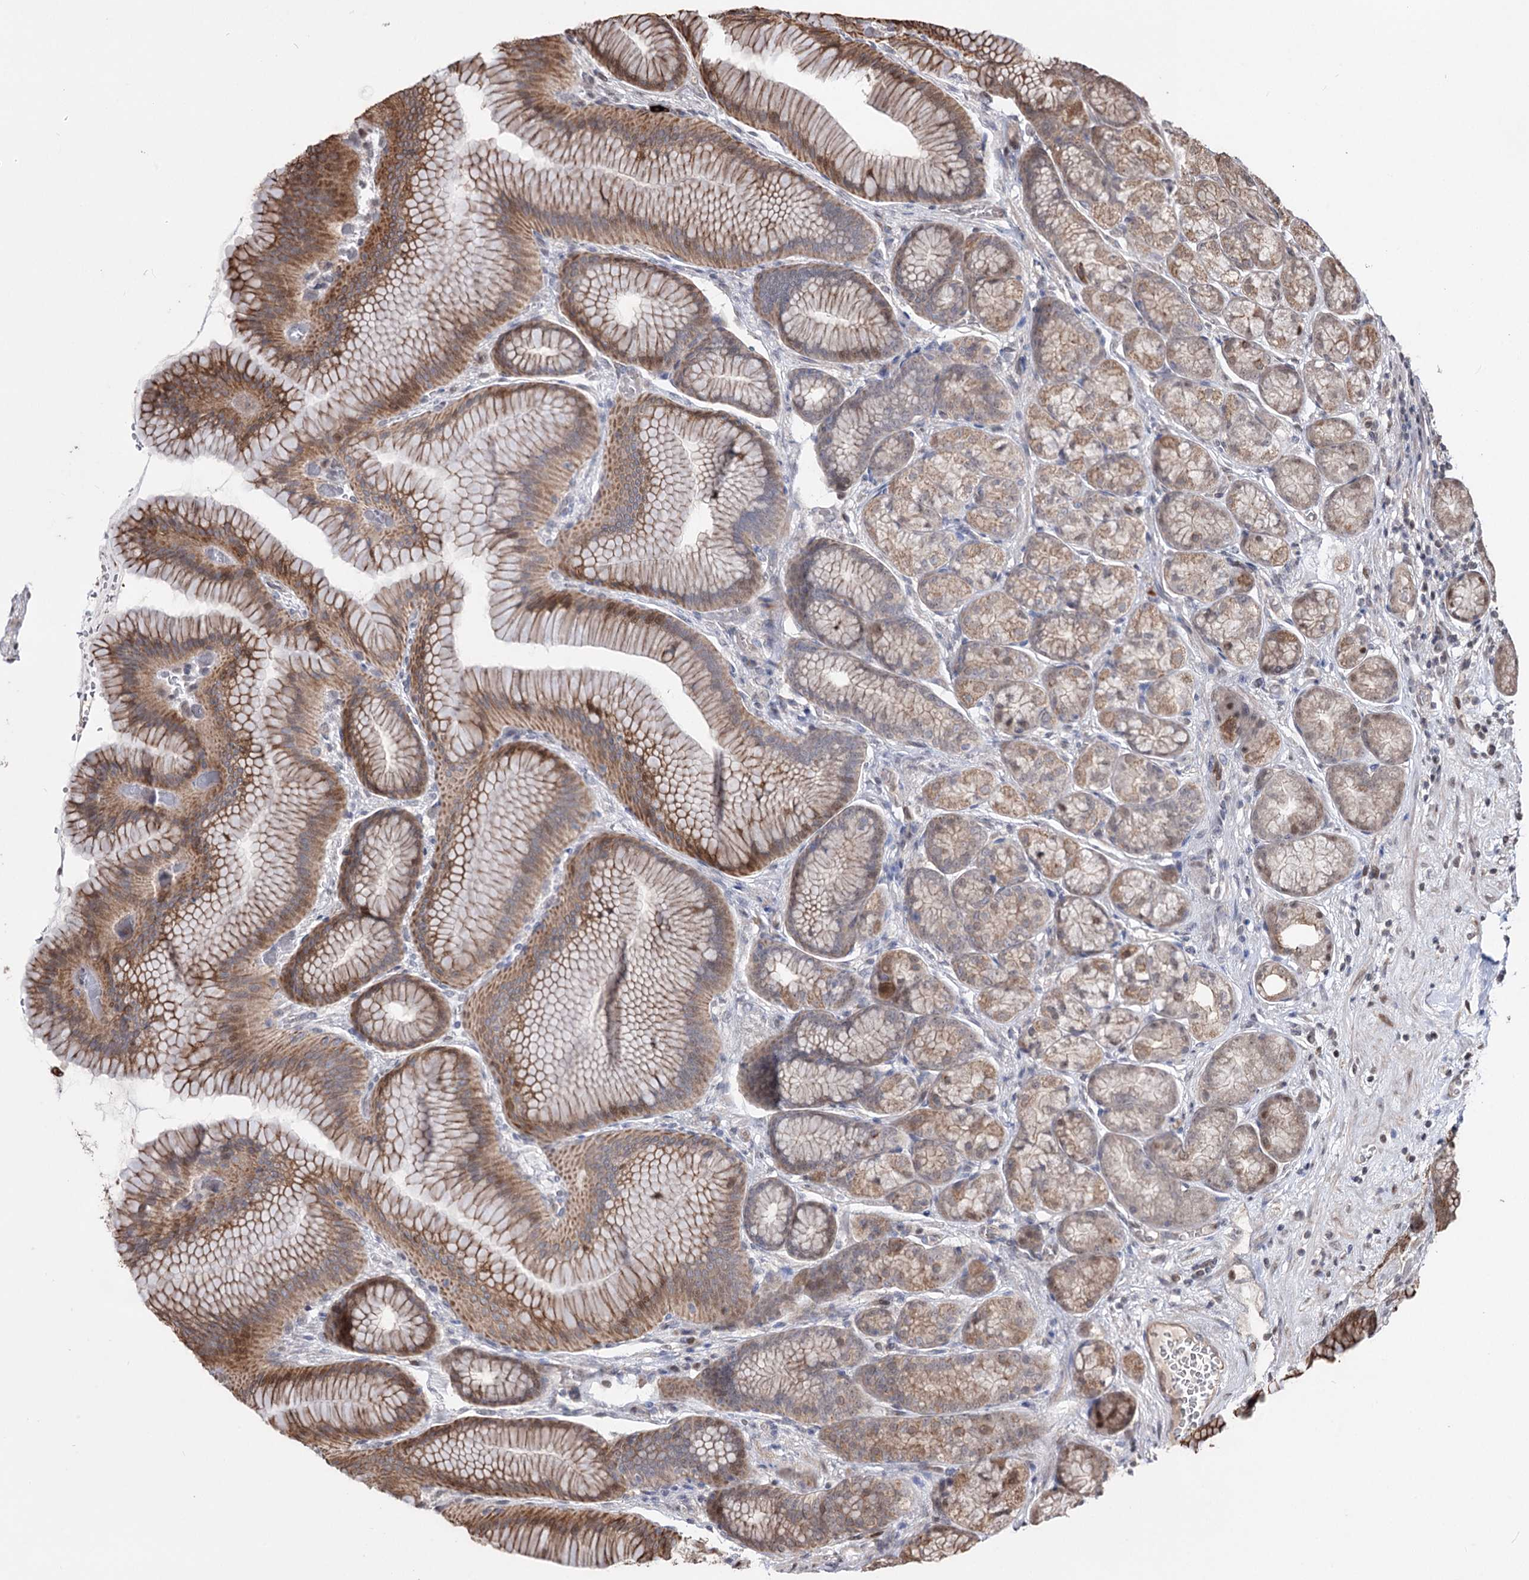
{"staining": {"intensity": "moderate", "quantity": ">75%", "location": "cytoplasmic/membranous"}, "tissue": "stomach", "cell_type": "Glandular cells", "image_type": "normal", "snomed": [{"axis": "morphology", "description": "Normal tissue, NOS"}, {"axis": "morphology", "description": "Adenocarcinoma, NOS"}, {"axis": "morphology", "description": "Adenocarcinoma, High grade"}, {"axis": "topography", "description": "Stomach, upper"}, {"axis": "topography", "description": "Stomach"}], "caption": "IHC image of benign stomach: human stomach stained using immunohistochemistry (IHC) demonstrates medium levels of moderate protein expression localized specifically in the cytoplasmic/membranous of glandular cells, appearing as a cytoplasmic/membranous brown color.", "gene": "CPNE8", "patient": {"sex": "female", "age": 65}}